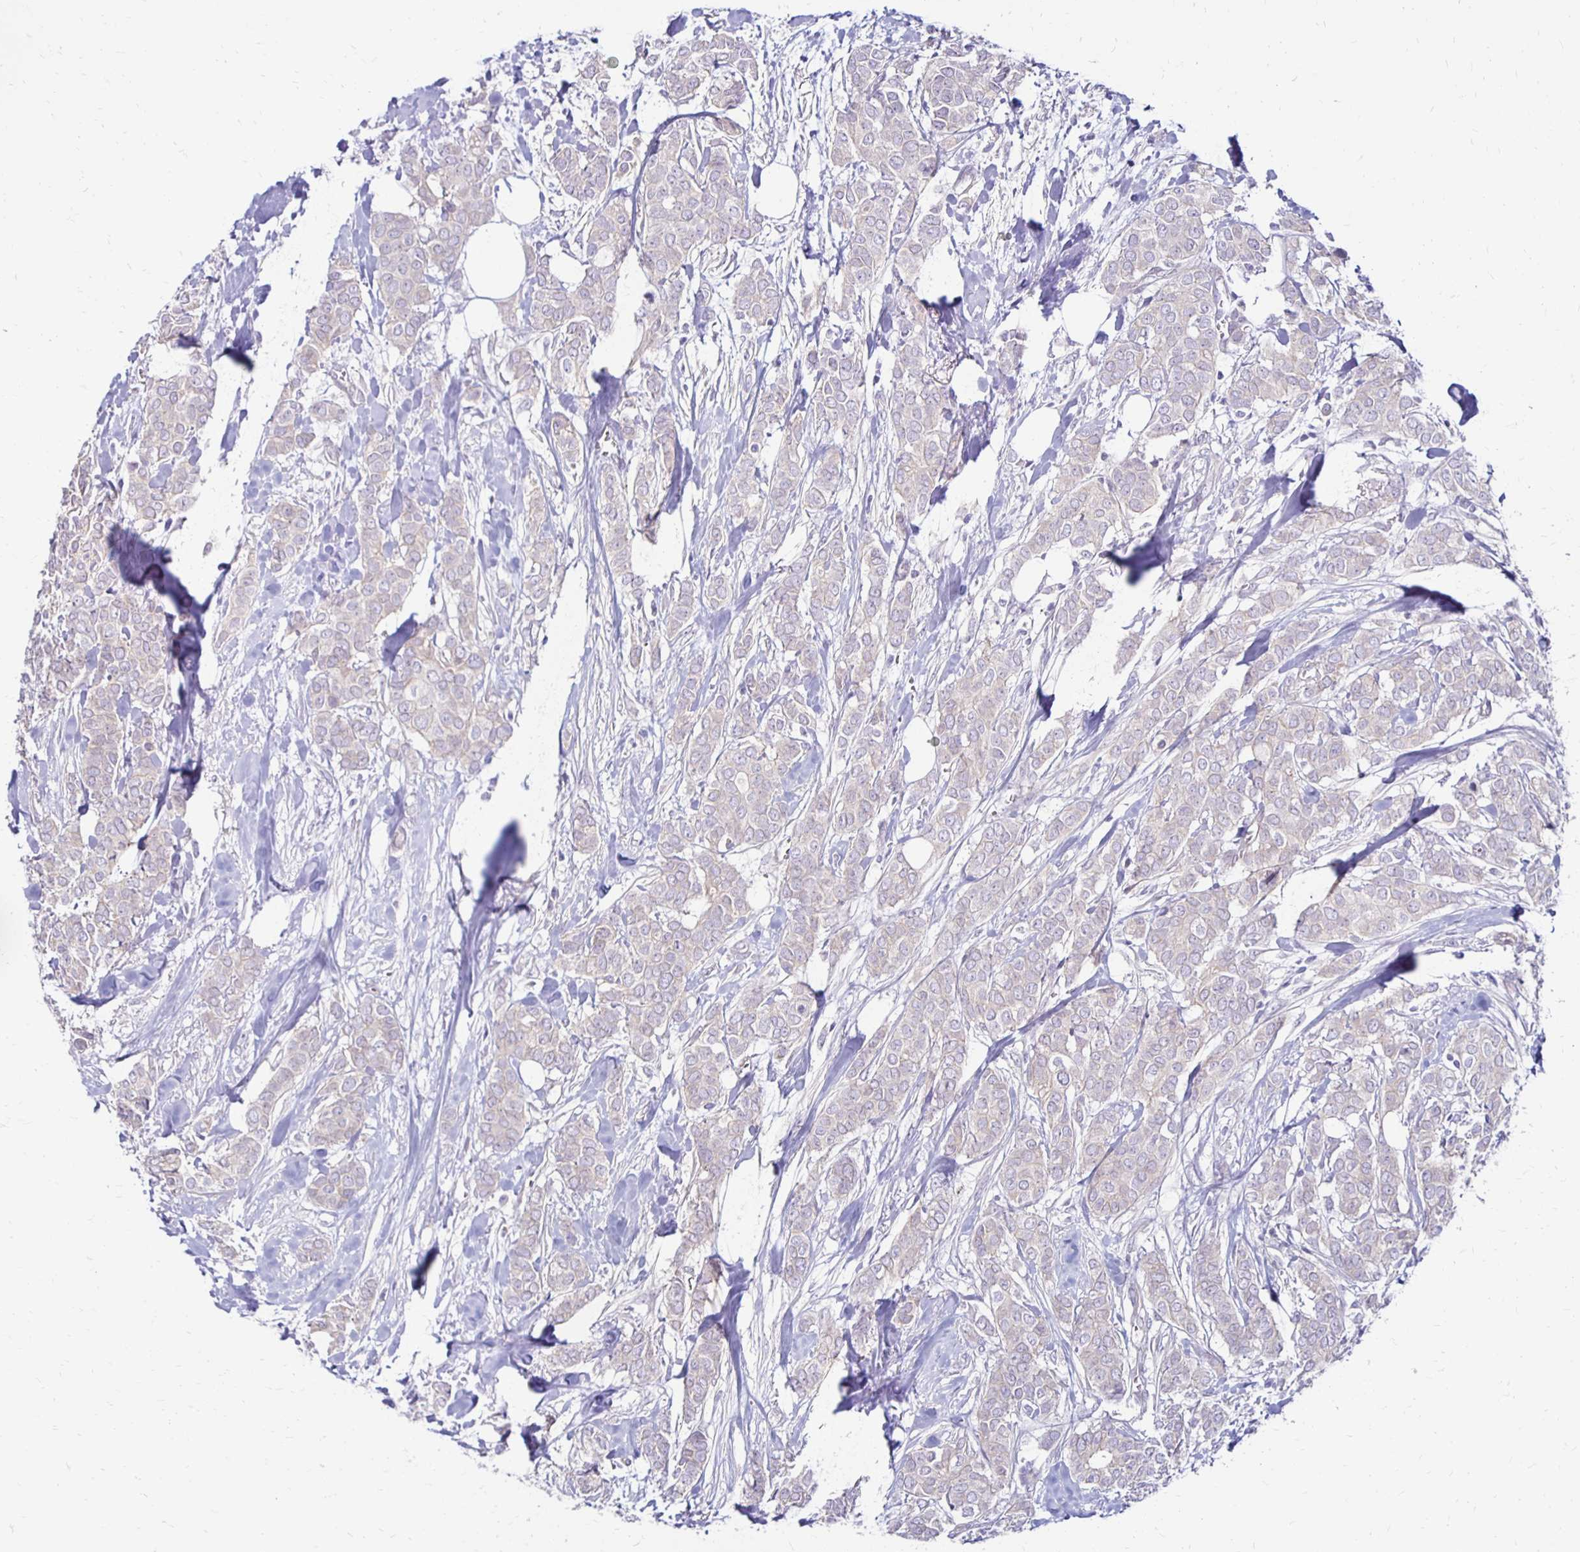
{"staining": {"intensity": "negative", "quantity": "none", "location": "none"}, "tissue": "breast cancer", "cell_type": "Tumor cells", "image_type": "cancer", "snomed": [{"axis": "morphology", "description": "Duct carcinoma"}, {"axis": "topography", "description": "Breast"}], "caption": "An image of human breast intraductal carcinoma is negative for staining in tumor cells. Nuclei are stained in blue.", "gene": "KATNBL1", "patient": {"sex": "female", "age": 84}}